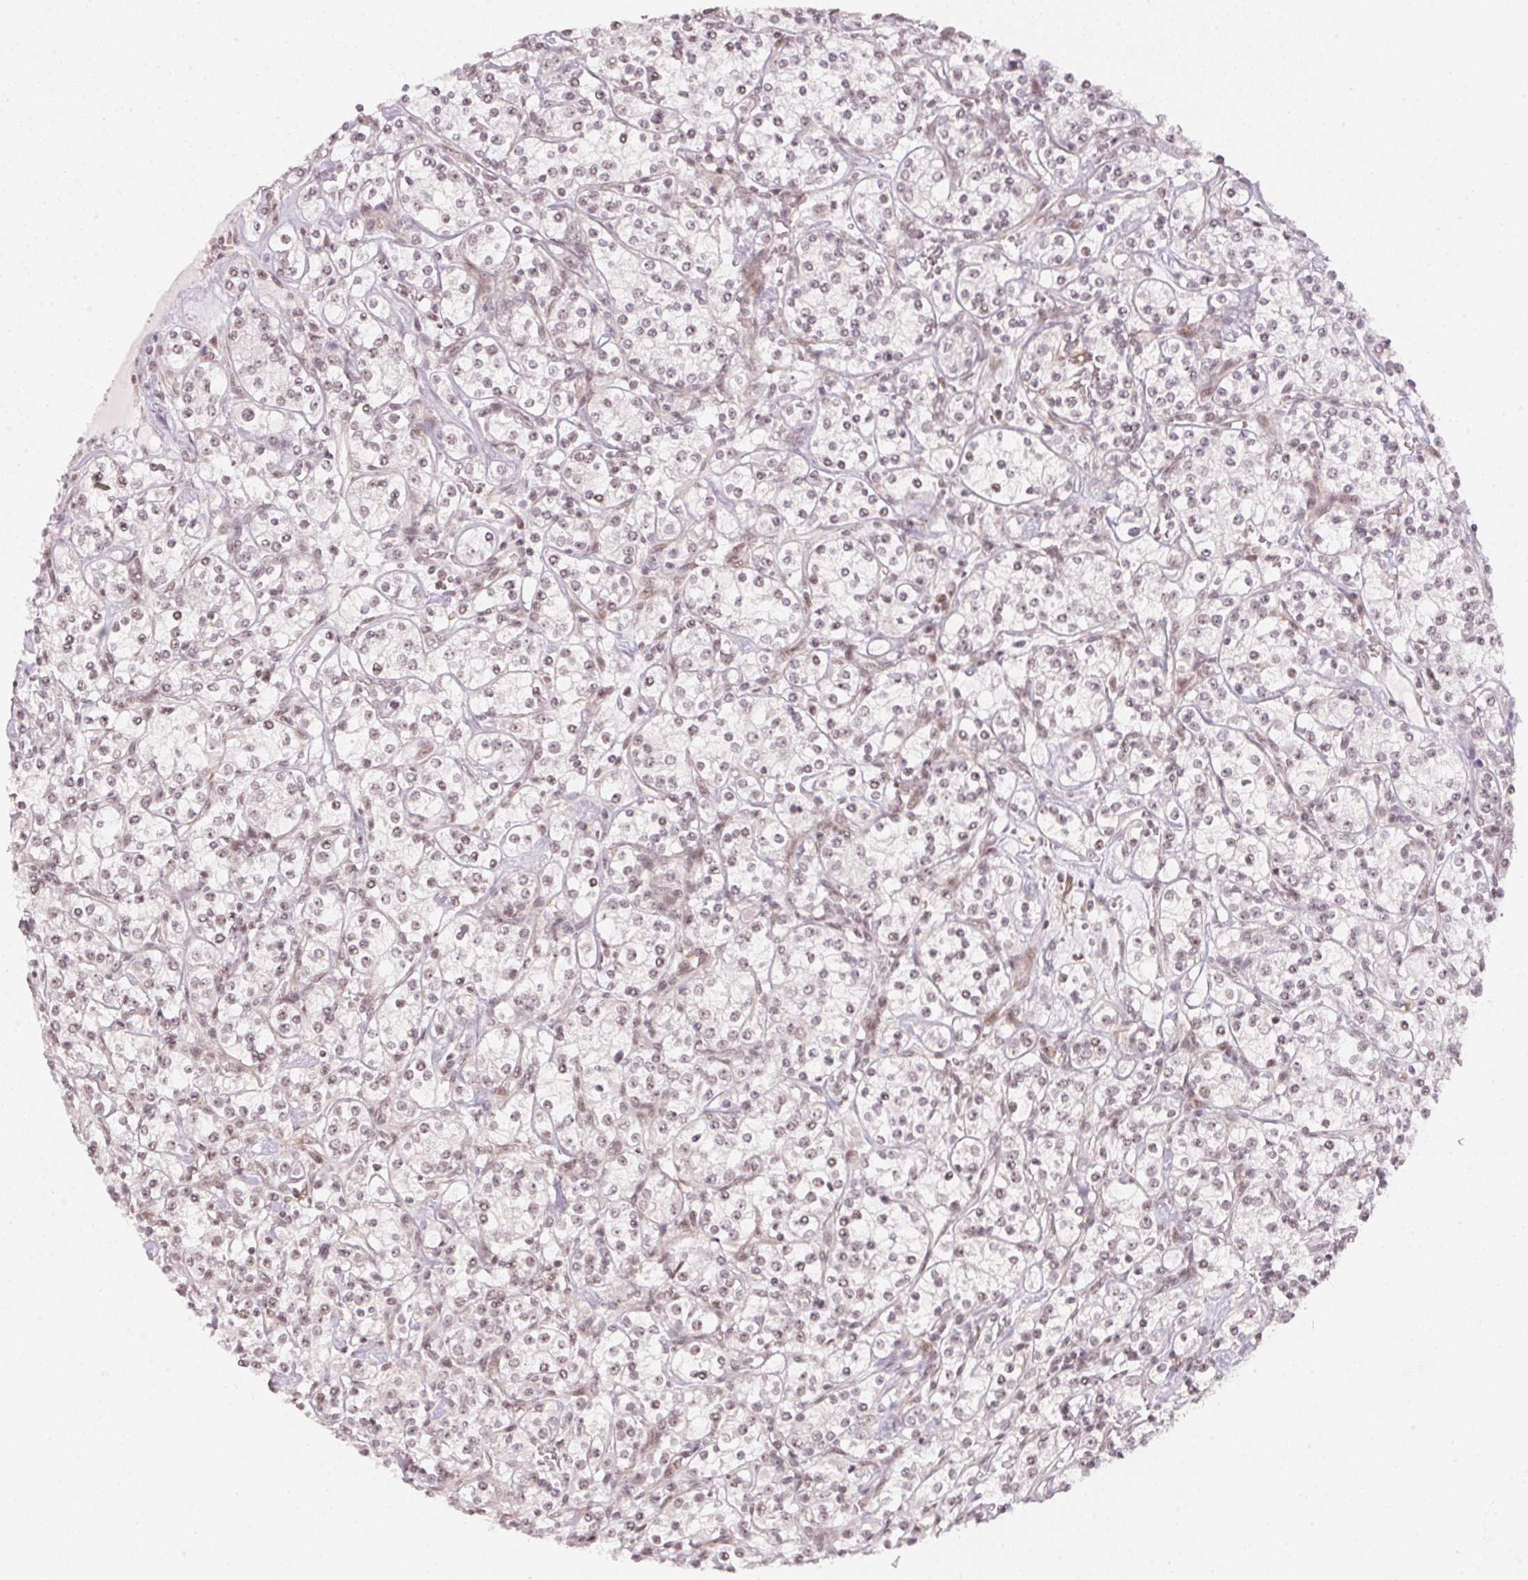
{"staining": {"intensity": "weak", "quantity": "<25%", "location": "nuclear"}, "tissue": "renal cancer", "cell_type": "Tumor cells", "image_type": "cancer", "snomed": [{"axis": "morphology", "description": "Adenocarcinoma, NOS"}, {"axis": "topography", "description": "Kidney"}], "caption": "High power microscopy micrograph of an IHC photomicrograph of renal cancer, revealing no significant staining in tumor cells. (DAB immunohistochemistry, high magnification).", "gene": "KAT6A", "patient": {"sex": "male", "age": 77}}